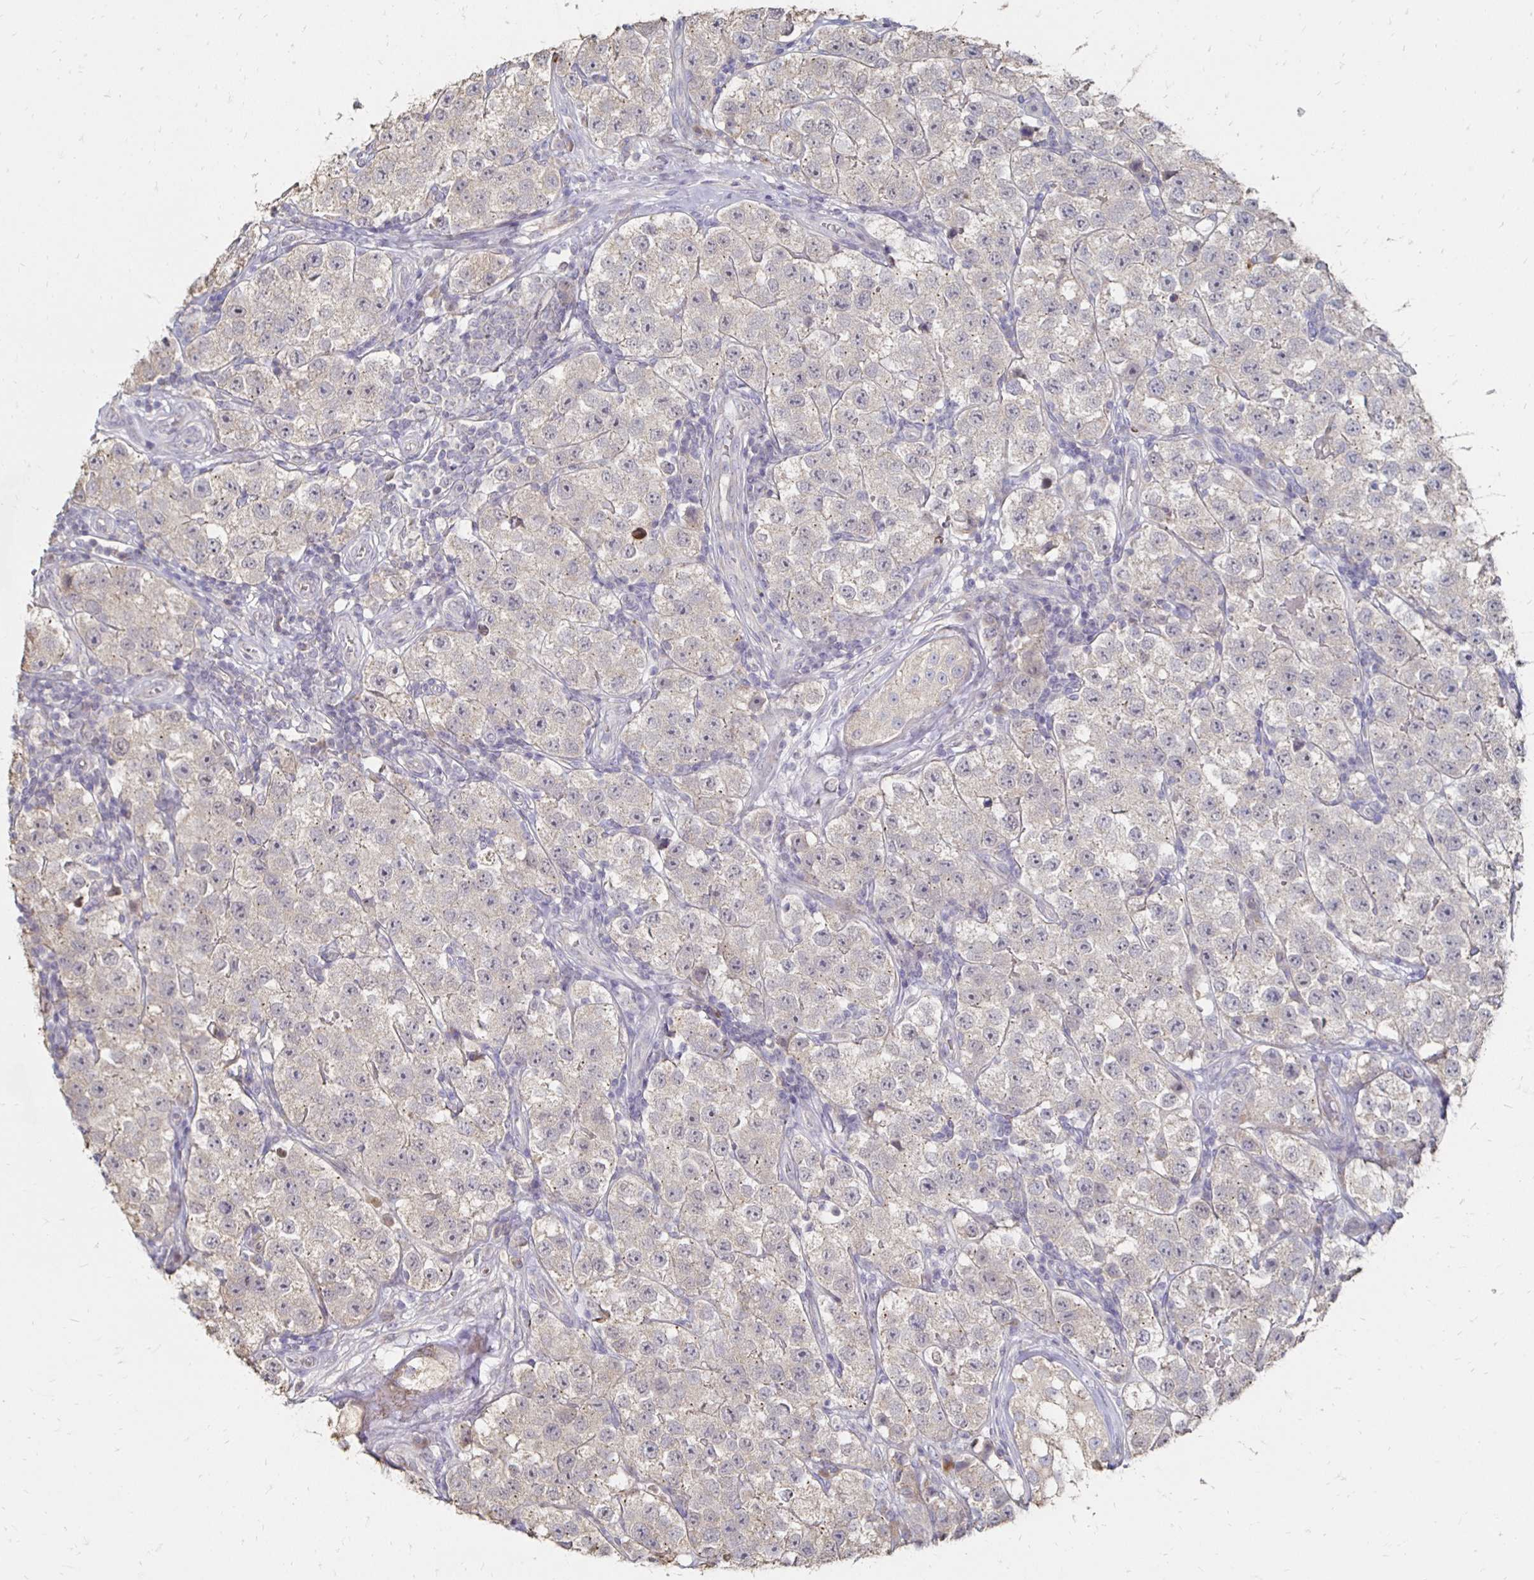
{"staining": {"intensity": "weak", "quantity": "<25%", "location": "cytoplasmic/membranous"}, "tissue": "testis cancer", "cell_type": "Tumor cells", "image_type": "cancer", "snomed": [{"axis": "morphology", "description": "Seminoma, NOS"}, {"axis": "topography", "description": "Testis"}], "caption": "This histopathology image is of testis seminoma stained with immunohistochemistry to label a protein in brown with the nuclei are counter-stained blue. There is no expression in tumor cells. The staining was performed using DAB (3,3'-diaminobenzidine) to visualize the protein expression in brown, while the nuclei were stained in blue with hematoxylin (Magnification: 20x).", "gene": "ZNF727", "patient": {"sex": "male", "age": 34}}